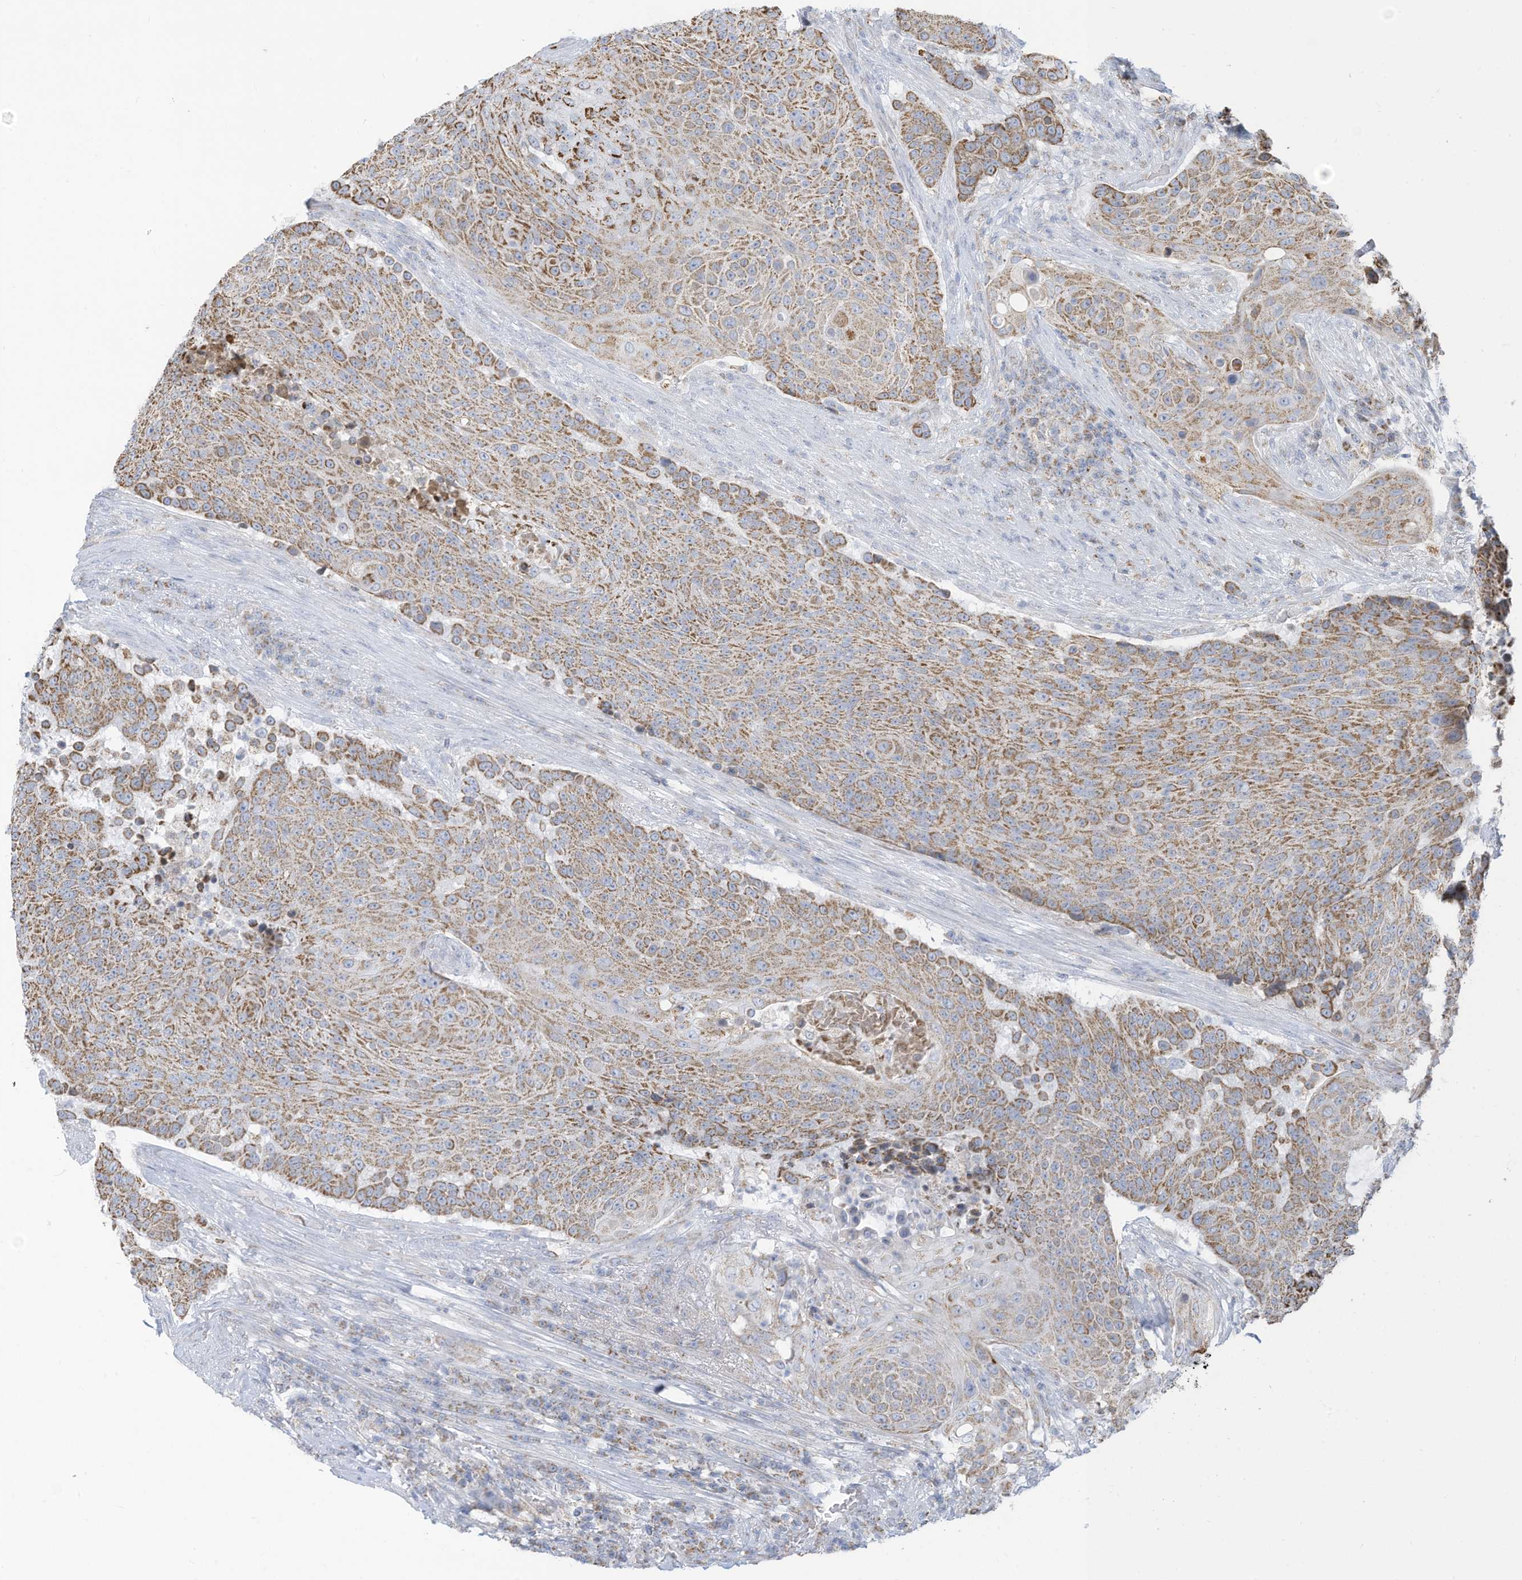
{"staining": {"intensity": "moderate", "quantity": "25%-75%", "location": "cytoplasmic/membranous"}, "tissue": "urothelial cancer", "cell_type": "Tumor cells", "image_type": "cancer", "snomed": [{"axis": "morphology", "description": "Urothelial carcinoma, High grade"}, {"axis": "topography", "description": "Urinary bladder"}], "caption": "Immunohistochemistry photomicrograph of neoplastic tissue: human high-grade urothelial carcinoma stained using immunohistochemistry (IHC) shows medium levels of moderate protein expression localized specifically in the cytoplasmic/membranous of tumor cells, appearing as a cytoplasmic/membranous brown color.", "gene": "NLN", "patient": {"sex": "female", "age": 63}}